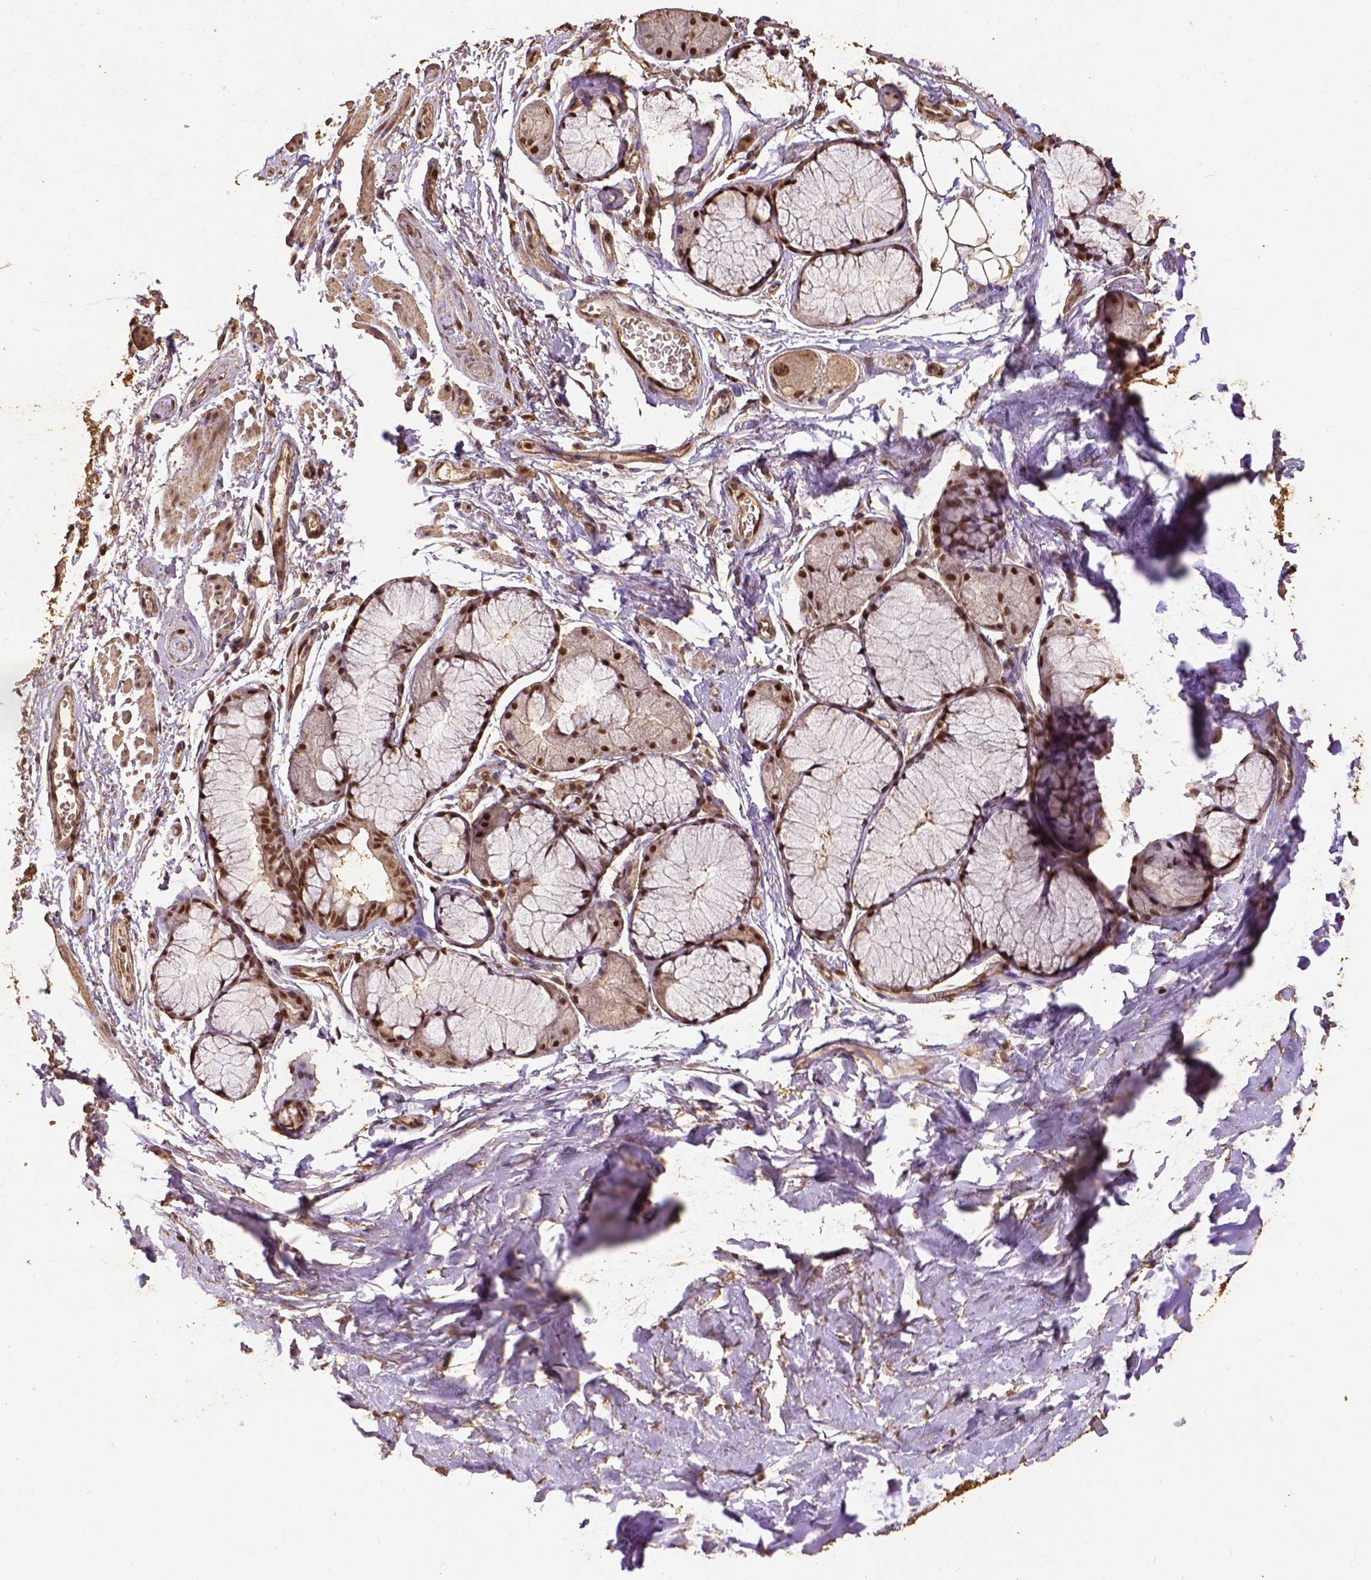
{"staining": {"intensity": "moderate", "quantity": ">75%", "location": "cytoplasmic/membranous,nuclear"}, "tissue": "adipose tissue", "cell_type": "Adipocytes", "image_type": "normal", "snomed": [{"axis": "morphology", "description": "Normal tissue, NOS"}, {"axis": "topography", "description": "Cartilage tissue"}, {"axis": "topography", "description": "Bronchus"}], "caption": "Immunohistochemical staining of unremarkable adipose tissue exhibits medium levels of moderate cytoplasmic/membranous,nuclear expression in about >75% of adipocytes. The staining was performed using DAB (3,3'-diaminobenzidine), with brown indicating positive protein expression. Nuclei are stained blue with hematoxylin.", "gene": "NACC1", "patient": {"sex": "female", "age": 79}}